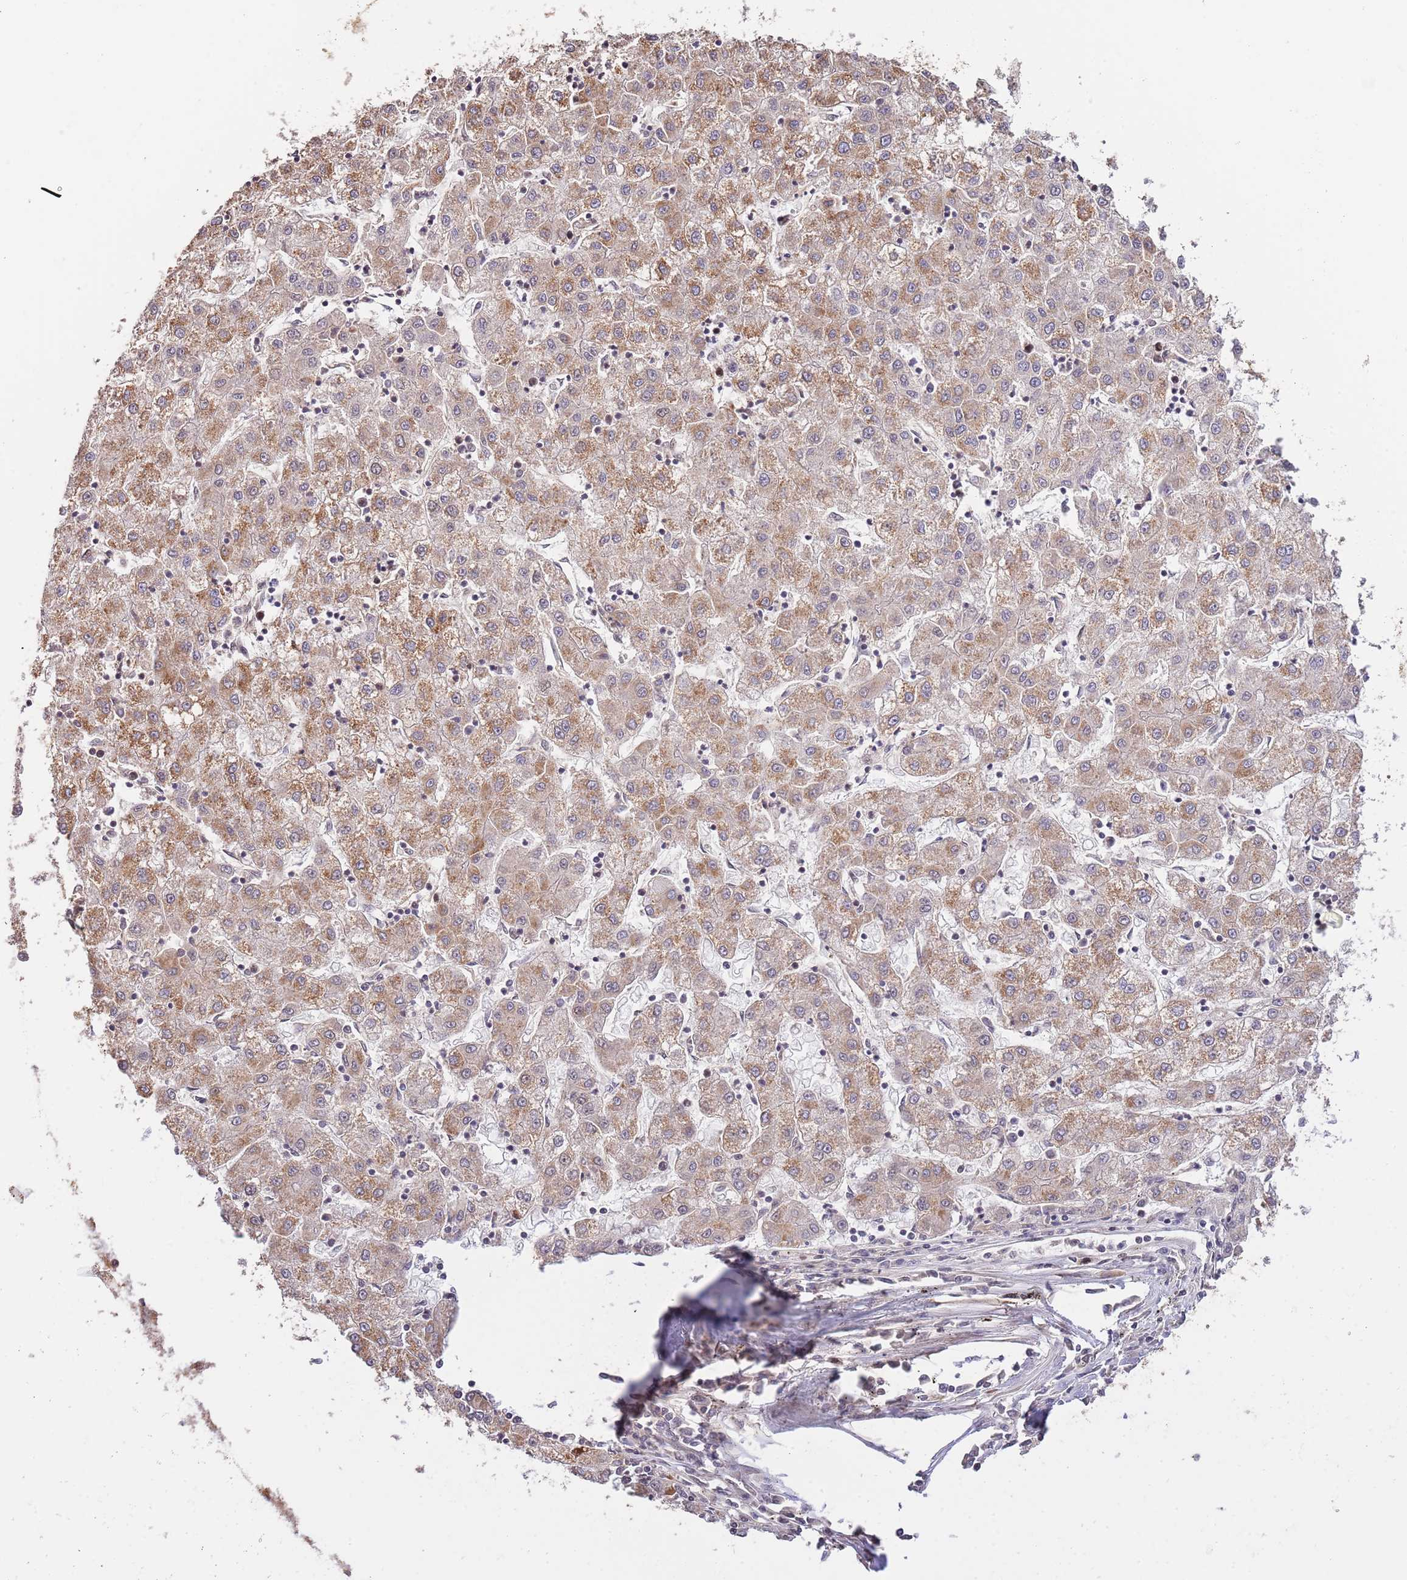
{"staining": {"intensity": "moderate", "quantity": "25%-75%", "location": "cytoplasmic/membranous"}, "tissue": "liver cancer", "cell_type": "Tumor cells", "image_type": "cancer", "snomed": [{"axis": "morphology", "description": "Carcinoma, Hepatocellular, NOS"}, {"axis": "topography", "description": "Liver"}], "caption": "Moderate cytoplasmic/membranous staining for a protein is present in approximately 25%-75% of tumor cells of liver cancer (hepatocellular carcinoma) using IHC.", "gene": "RIF1", "patient": {"sex": "male", "age": 72}}